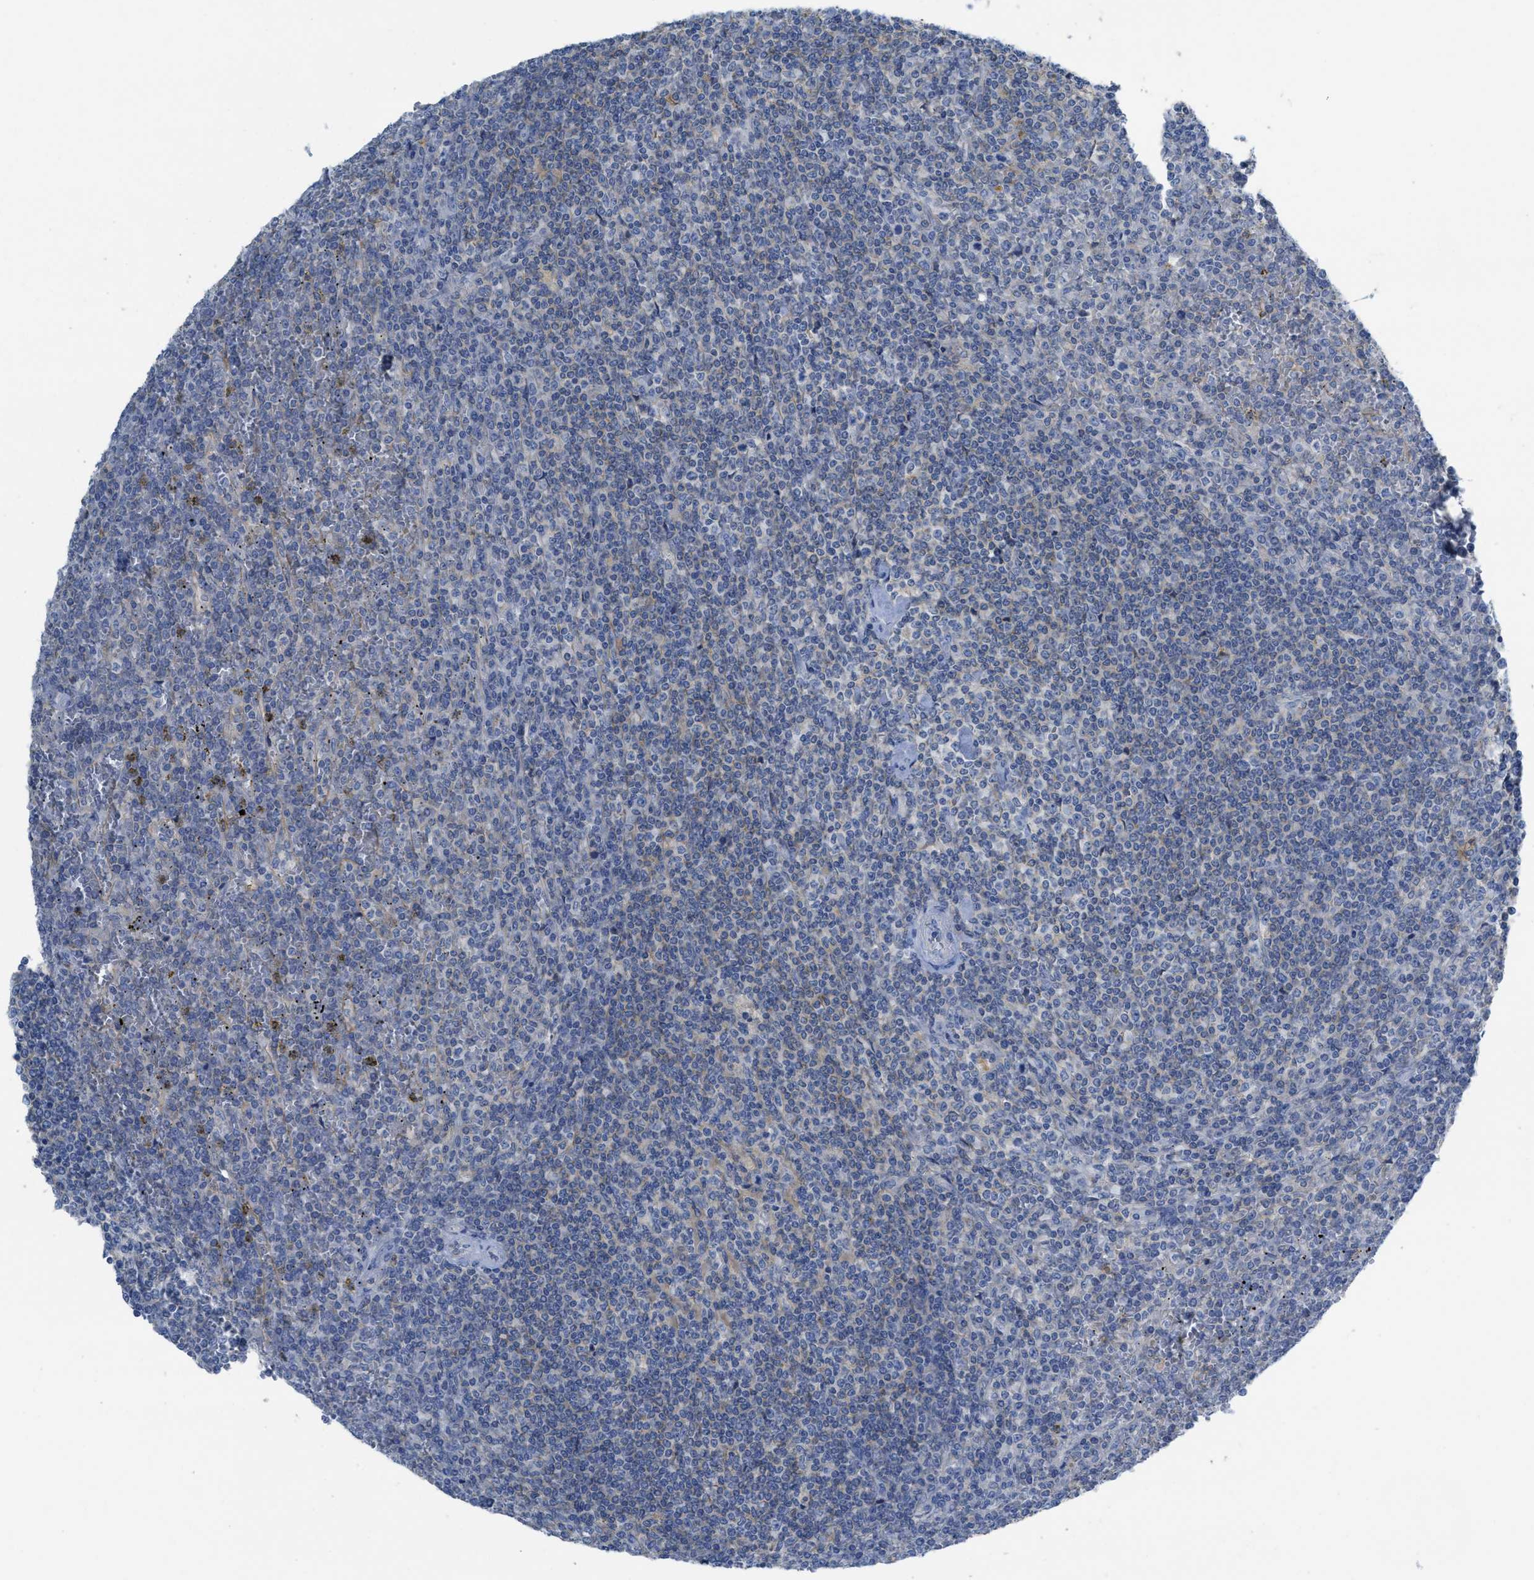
{"staining": {"intensity": "negative", "quantity": "none", "location": "none"}, "tissue": "lymphoma", "cell_type": "Tumor cells", "image_type": "cancer", "snomed": [{"axis": "morphology", "description": "Malignant lymphoma, non-Hodgkin's type, Low grade"}, {"axis": "topography", "description": "Spleen"}], "caption": "IHC of human lymphoma displays no expression in tumor cells.", "gene": "CNNM4", "patient": {"sex": "female", "age": 19}}